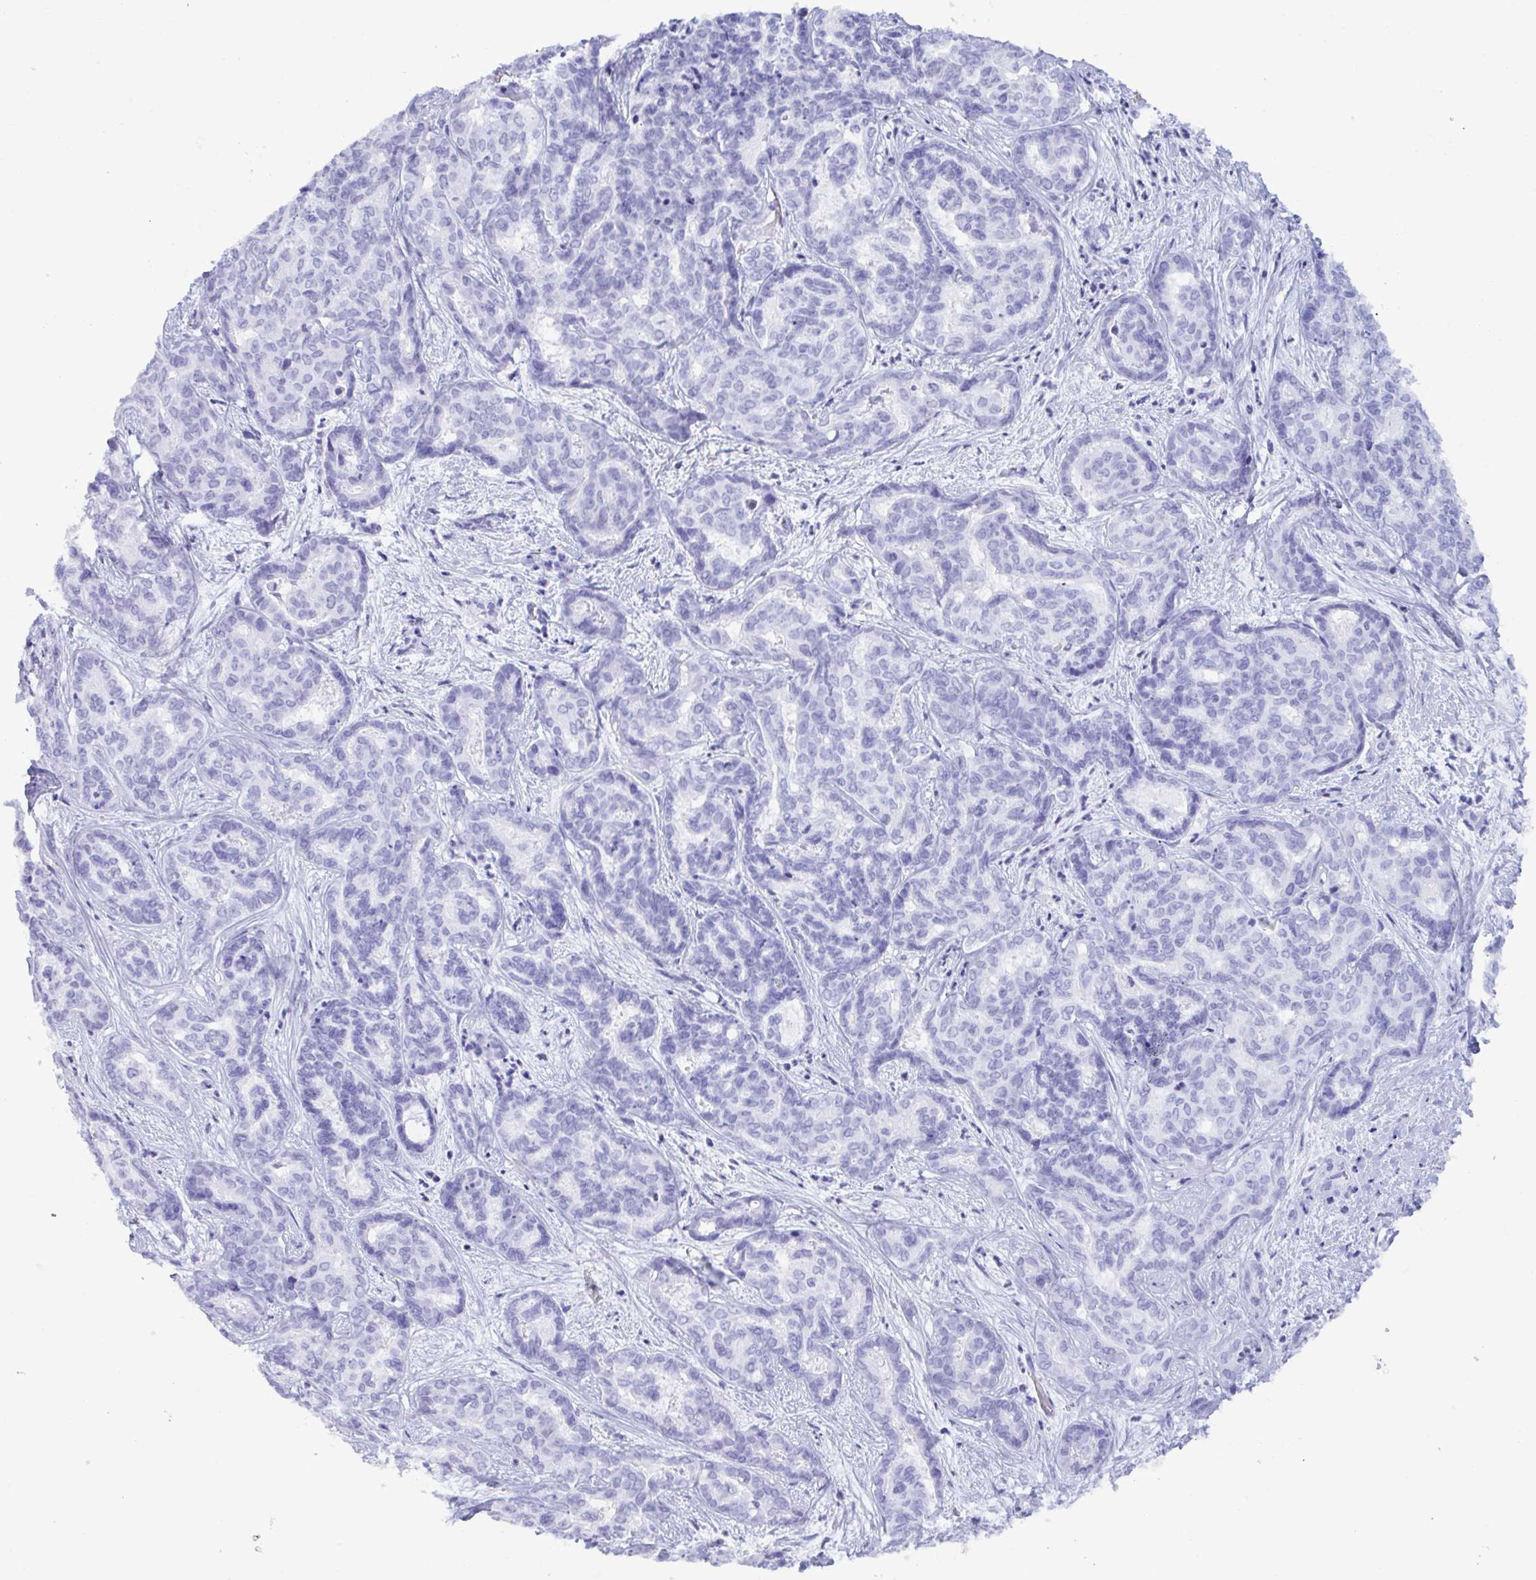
{"staining": {"intensity": "negative", "quantity": "none", "location": "none"}, "tissue": "liver cancer", "cell_type": "Tumor cells", "image_type": "cancer", "snomed": [{"axis": "morphology", "description": "Cholangiocarcinoma"}, {"axis": "topography", "description": "Liver"}], "caption": "This histopathology image is of liver cancer (cholangiocarcinoma) stained with IHC to label a protein in brown with the nuclei are counter-stained blue. There is no positivity in tumor cells.", "gene": "MRGPRG", "patient": {"sex": "female", "age": 64}}